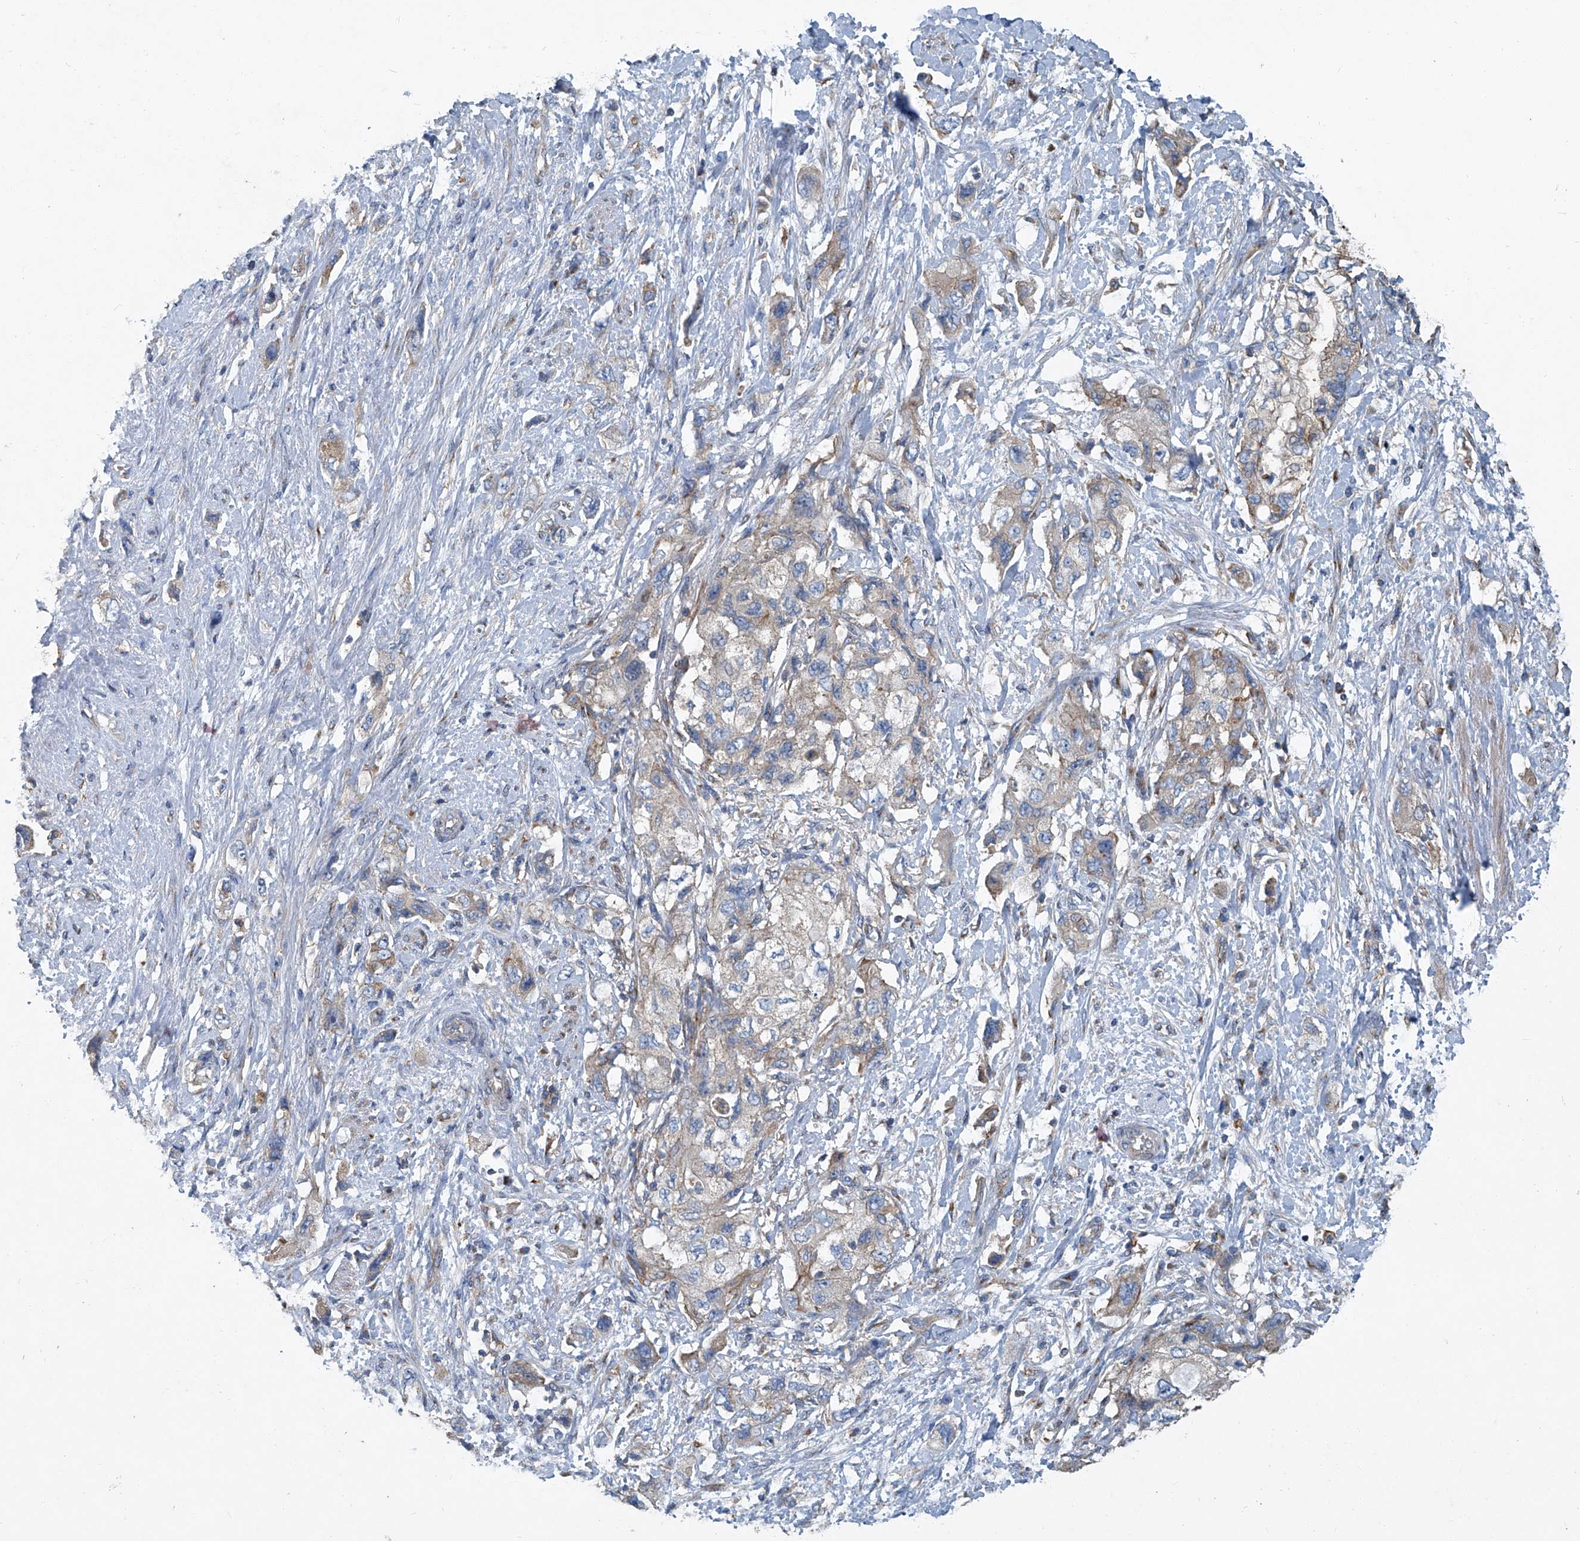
{"staining": {"intensity": "weak", "quantity": "<25%", "location": "cytoplasmic/membranous"}, "tissue": "pancreatic cancer", "cell_type": "Tumor cells", "image_type": "cancer", "snomed": [{"axis": "morphology", "description": "Adenocarcinoma, NOS"}, {"axis": "topography", "description": "Pancreas"}], "caption": "Immunohistochemistry photomicrograph of neoplastic tissue: adenocarcinoma (pancreatic) stained with DAB exhibits no significant protein expression in tumor cells. Brightfield microscopy of immunohistochemistry (IHC) stained with DAB (brown) and hematoxylin (blue), captured at high magnification.", "gene": "PIGH", "patient": {"sex": "female", "age": 73}}